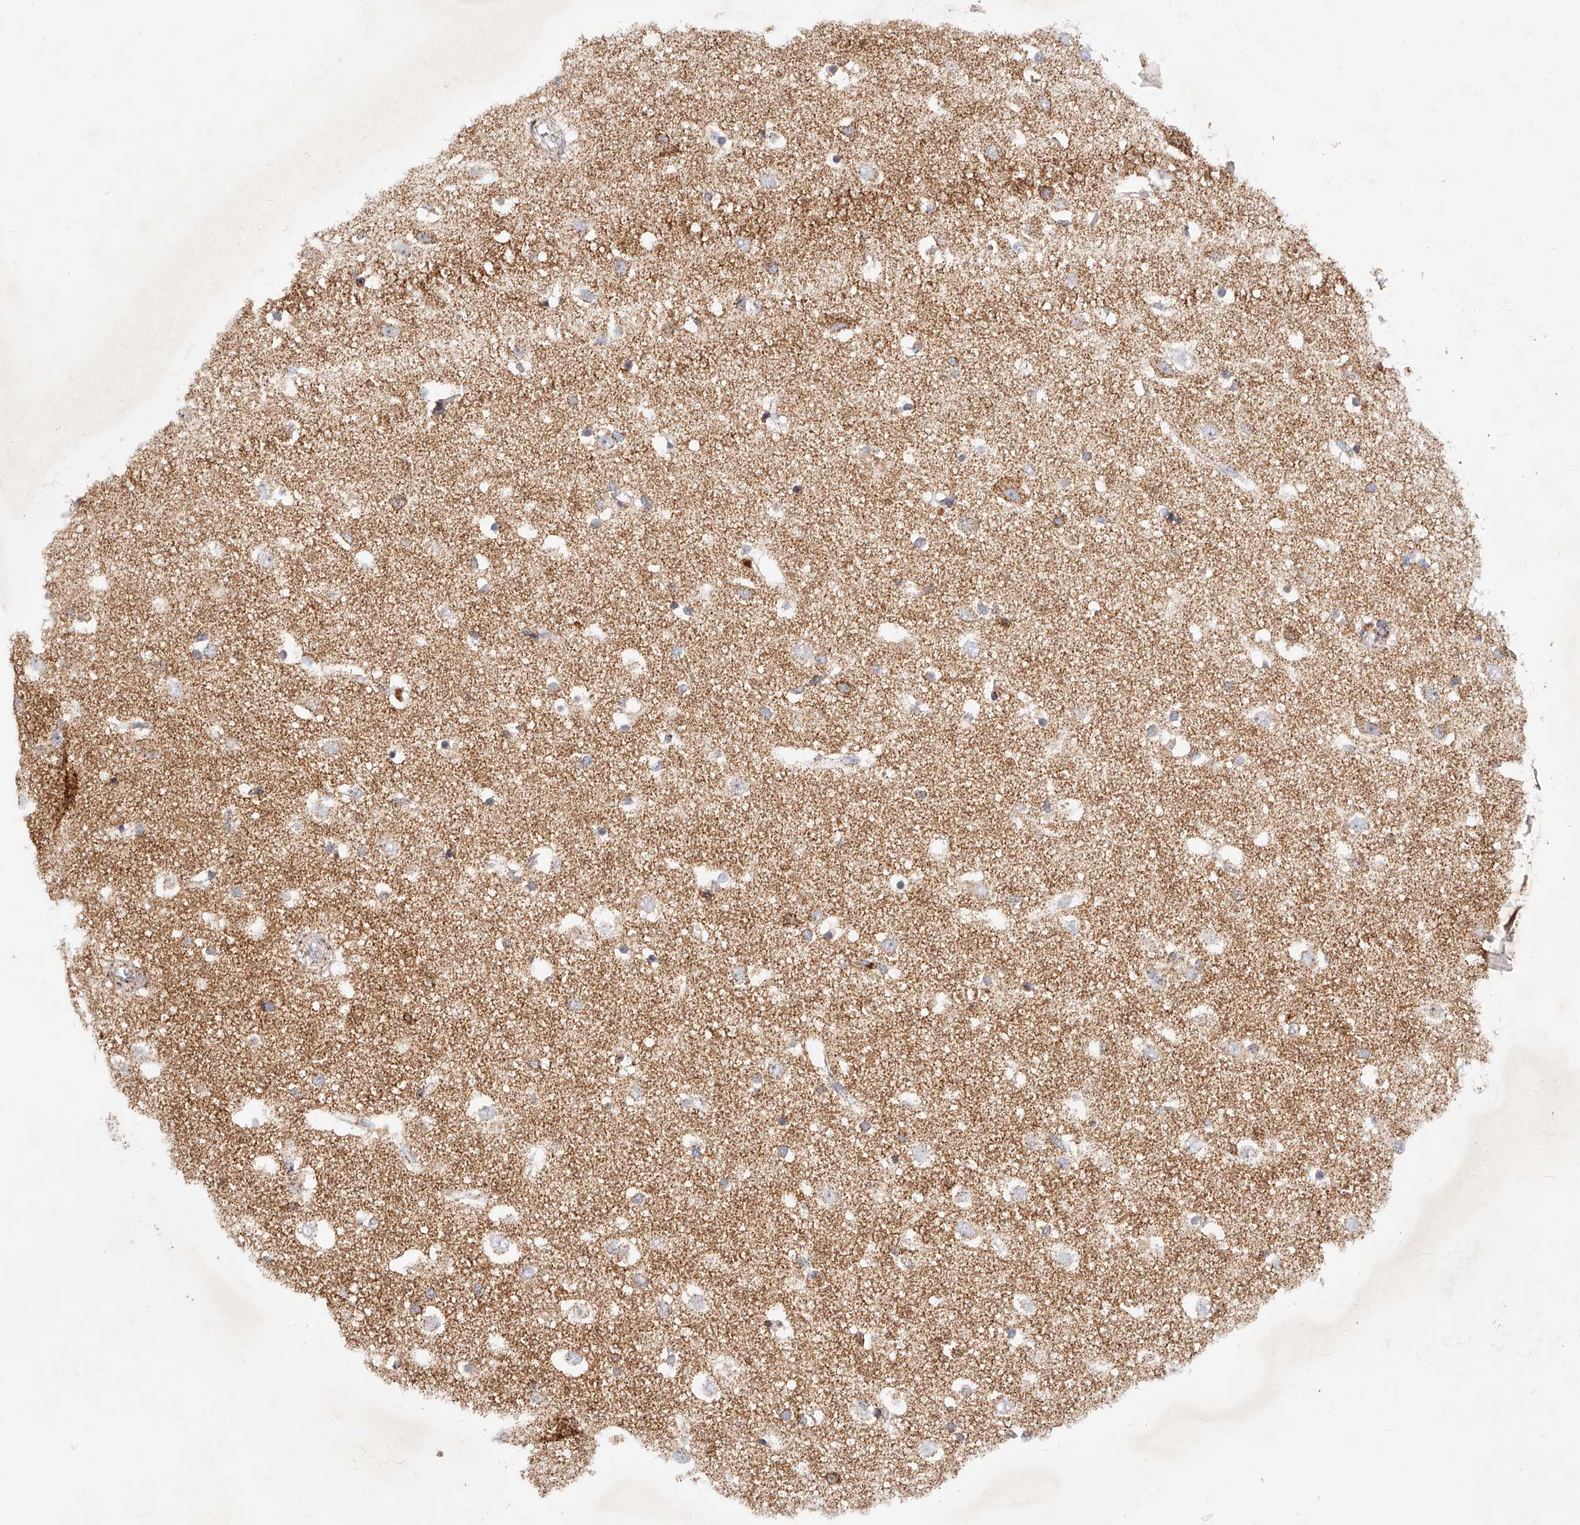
{"staining": {"intensity": "moderate", "quantity": "25%-75%", "location": "cytoplasmic/membranous"}, "tissue": "cerebral cortex", "cell_type": "Endothelial cells", "image_type": "normal", "snomed": [{"axis": "morphology", "description": "Normal tissue, NOS"}, {"axis": "topography", "description": "Cerebral cortex"}], "caption": "This histopathology image reveals immunohistochemistry staining of normal human cerebral cortex, with medium moderate cytoplasmic/membranous expression in about 25%-75% of endothelial cells.", "gene": "NDUFV3", "patient": {"sex": "male", "age": 54}}